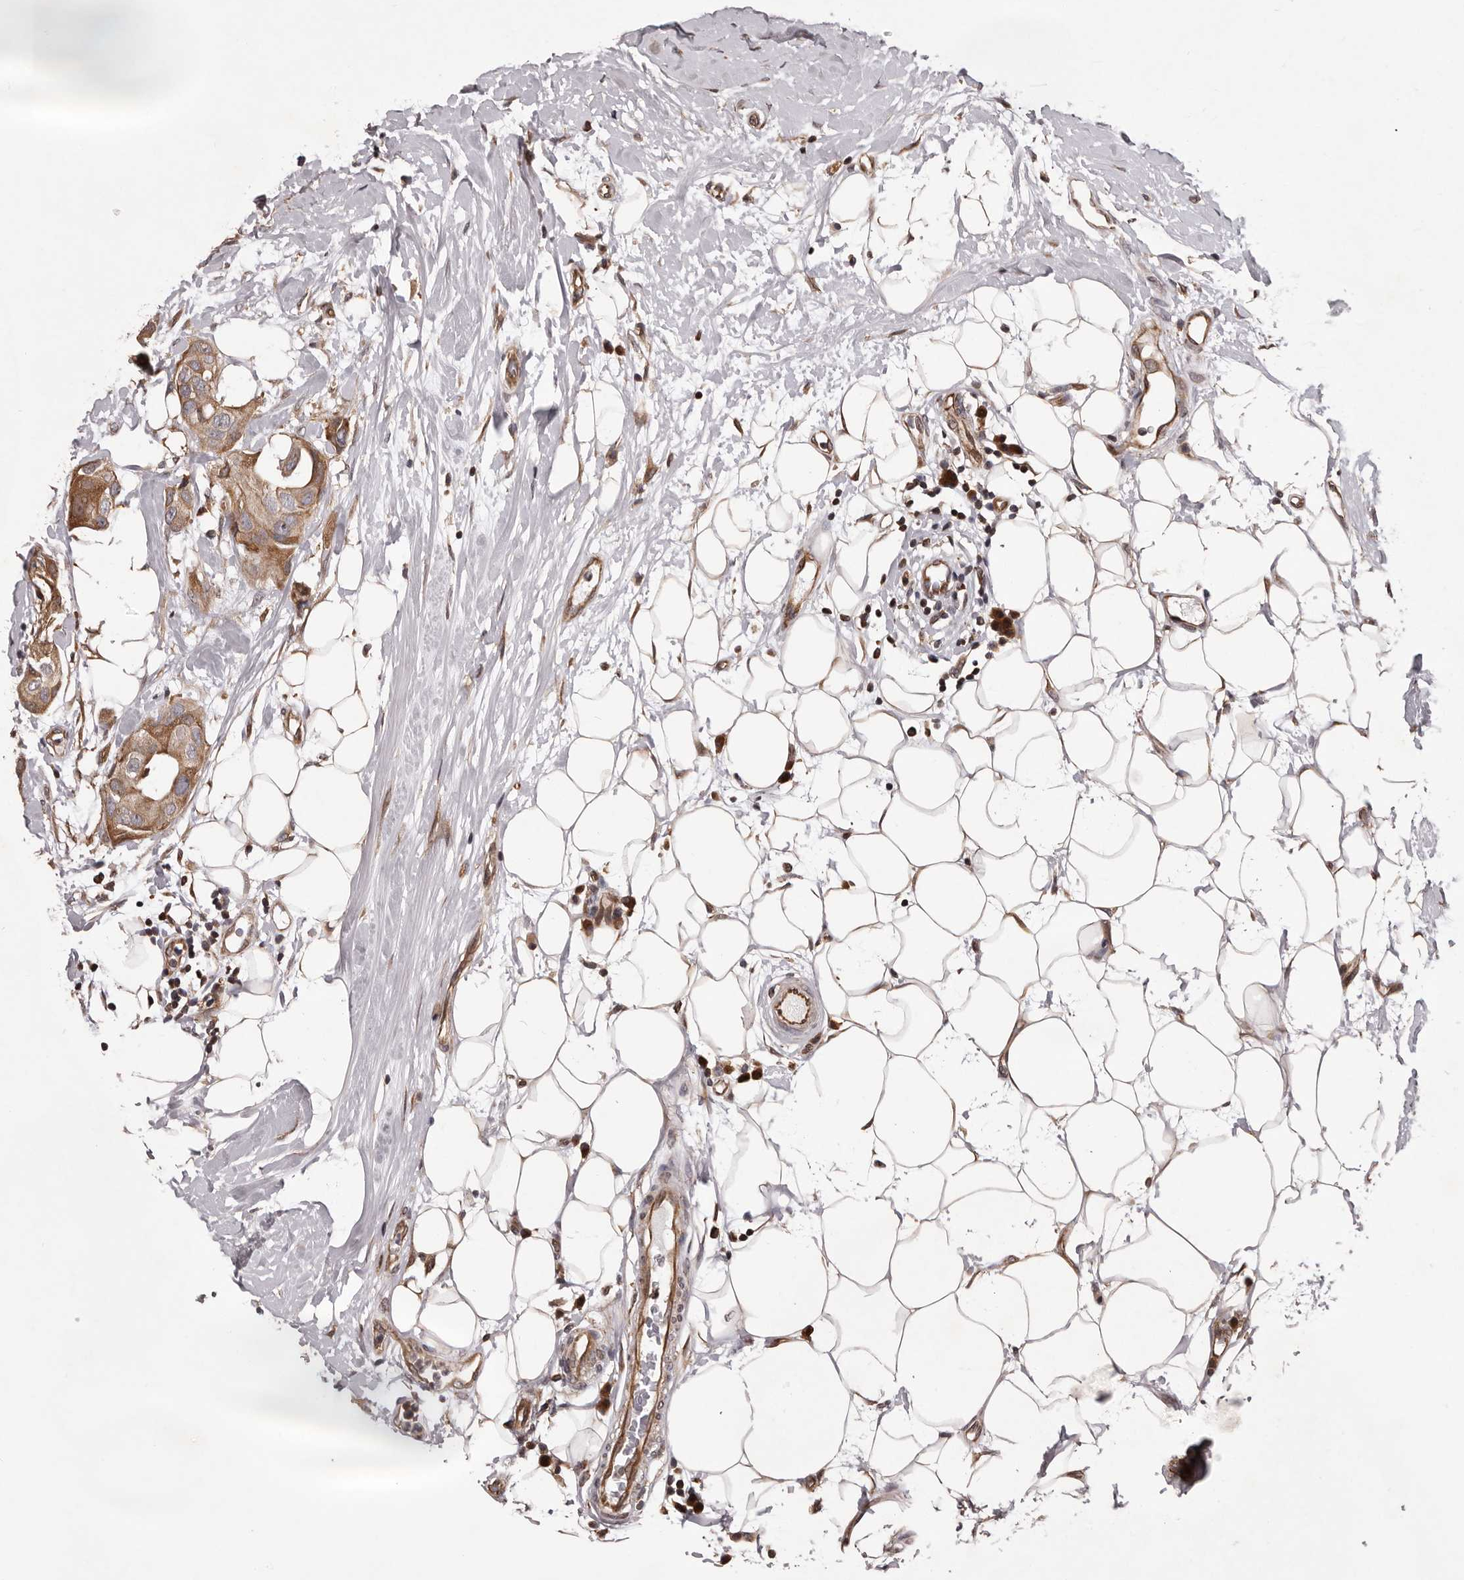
{"staining": {"intensity": "moderate", "quantity": ">75%", "location": "cytoplasmic/membranous"}, "tissue": "breast cancer", "cell_type": "Tumor cells", "image_type": "cancer", "snomed": [{"axis": "morphology", "description": "Duct carcinoma"}, {"axis": "topography", "description": "Breast"}], "caption": "Infiltrating ductal carcinoma (breast) stained with immunohistochemistry (IHC) reveals moderate cytoplasmic/membranous positivity in approximately >75% of tumor cells.", "gene": "GADD45B", "patient": {"sex": "female", "age": 40}}